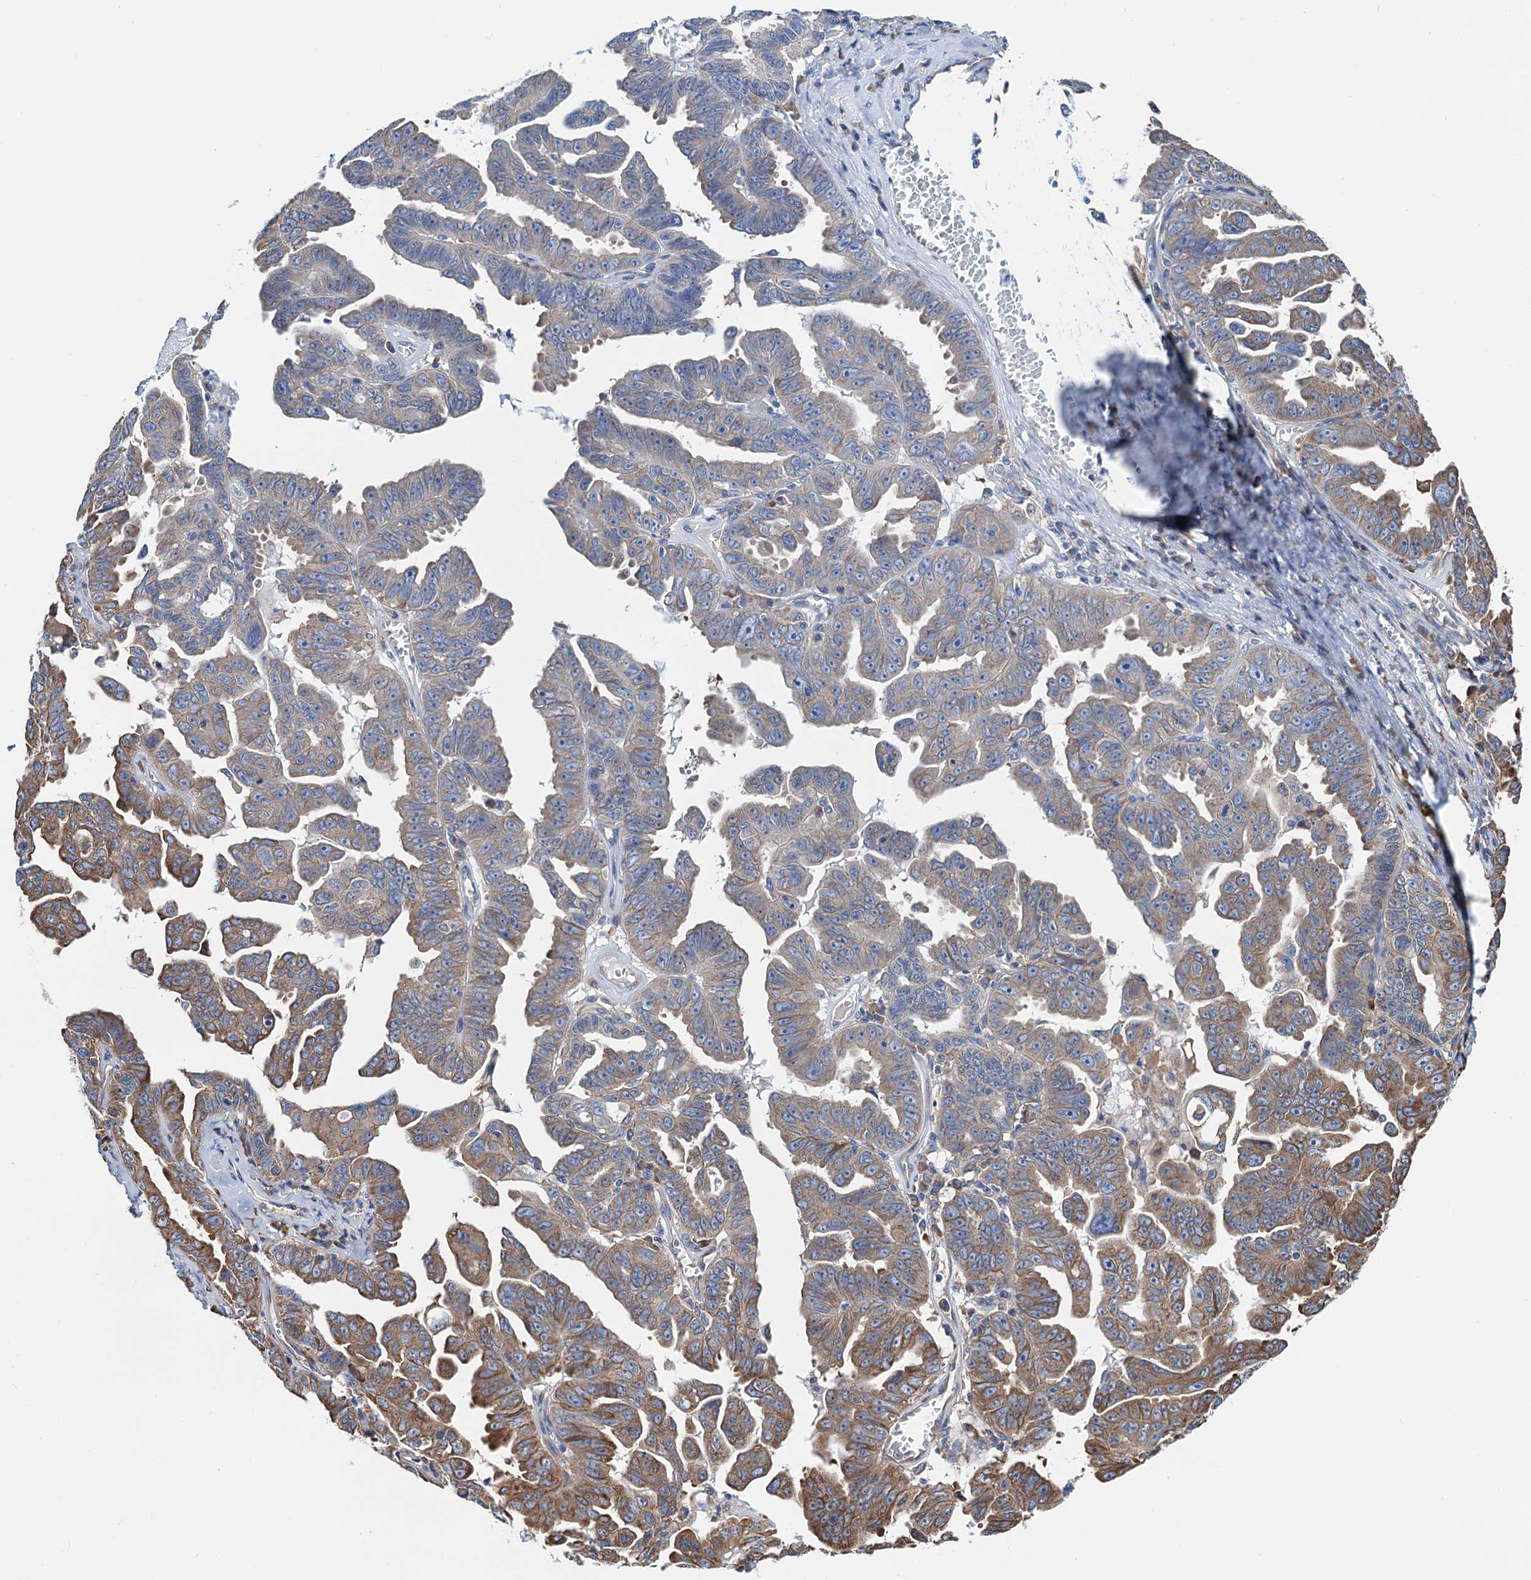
{"staining": {"intensity": "moderate", "quantity": "<25%", "location": "cytoplasmic/membranous"}, "tissue": "ovarian cancer", "cell_type": "Tumor cells", "image_type": "cancer", "snomed": [{"axis": "morphology", "description": "Carcinoma, endometroid"}, {"axis": "topography", "description": "Ovary"}], "caption": "Immunohistochemistry (IHC) staining of endometroid carcinoma (ovarian), which demonstrates low levels of moderate cytoplasmic/membranous staining in approximately <25% of tumor cells indicating moderate cytoplasmic/membranous protein staining. The staining was performed using DAB (brown) for protein detection and nuclei were counterstained in hematoxylin (blue).", "gene": "SLC12A7", "patient": {"sex": "female", "age": 62}}